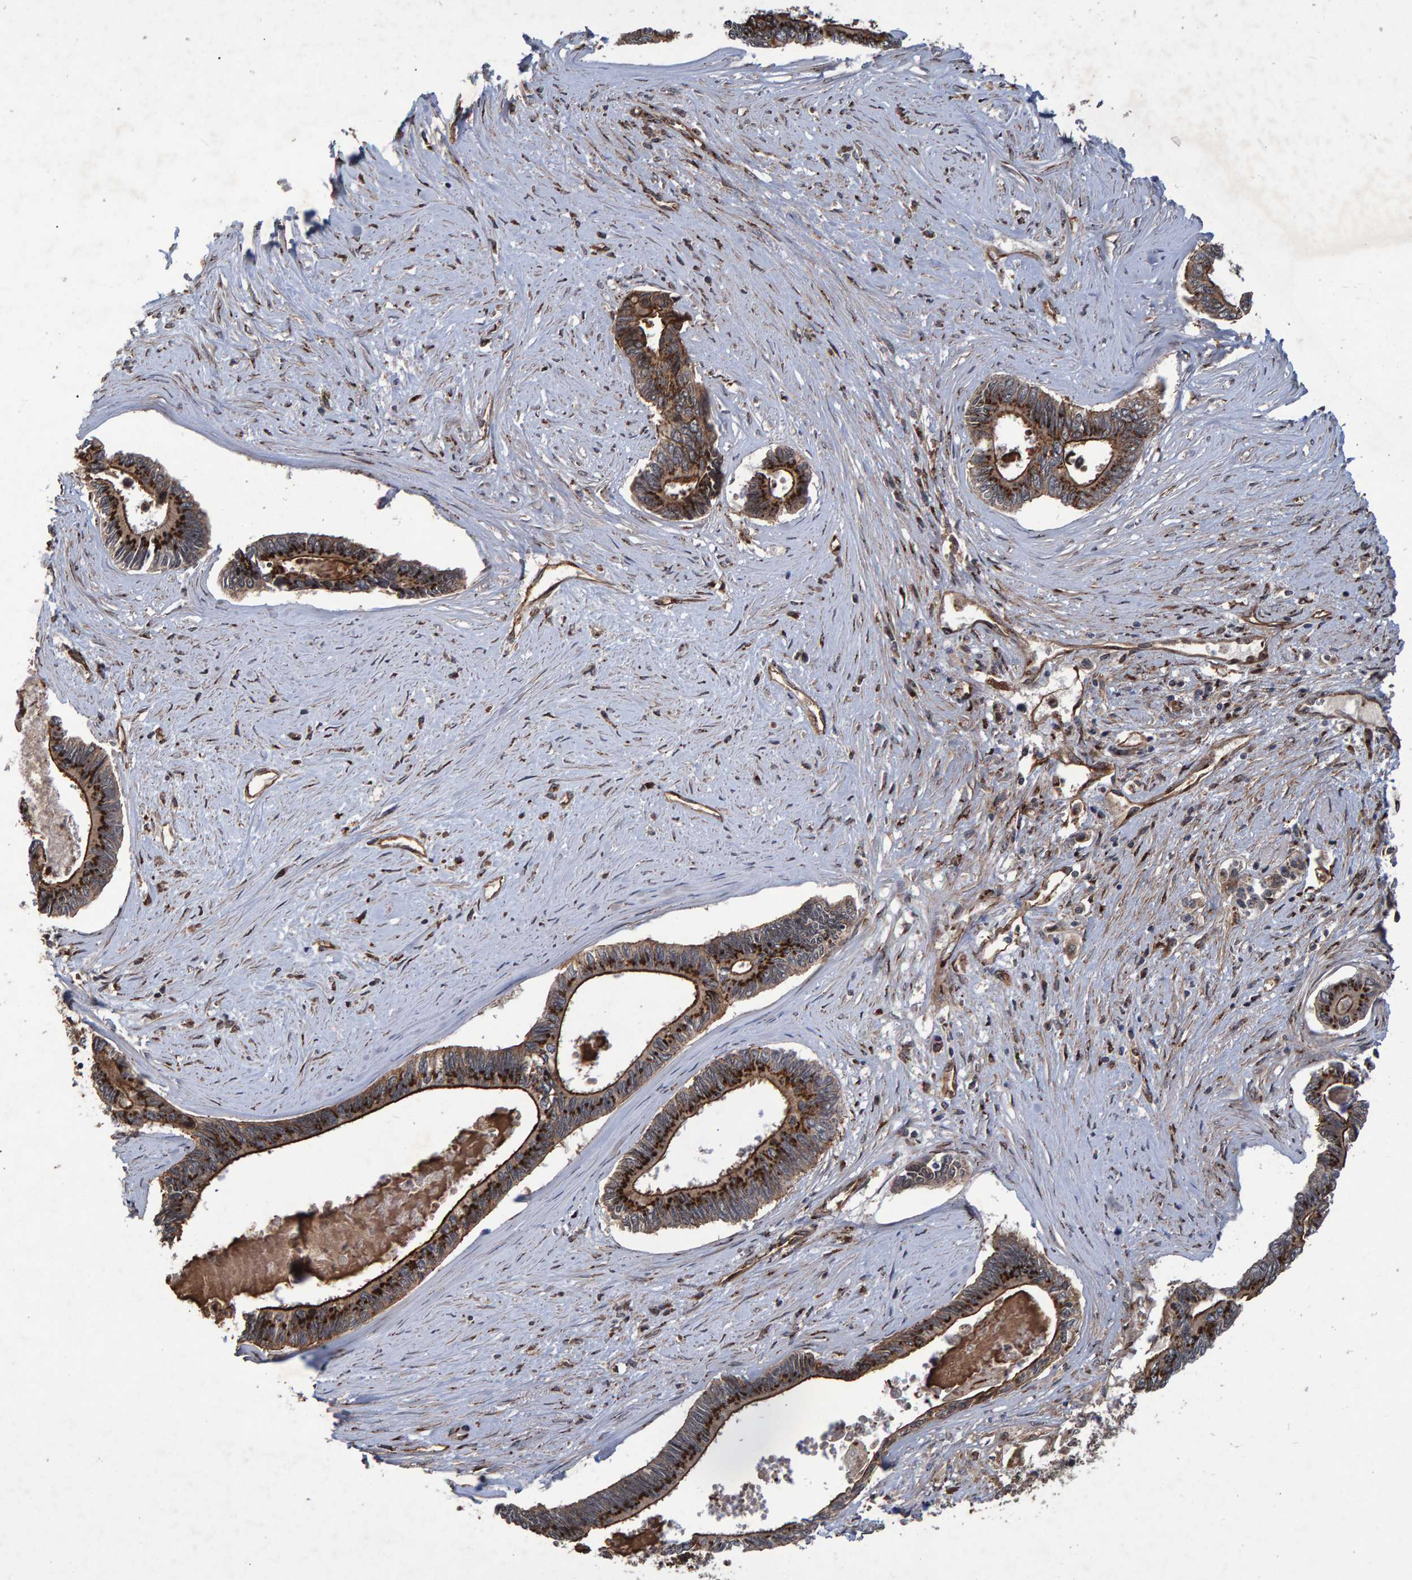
{"staining": {"intensity": "strong", "quantity": ">75%", "location": "cytoplasmic/membranous"}, "tissue": "pancreatic cancer", "cell_type": "Tumor cells", "image_type": "cancer", "snomed": [{"axis": "morphology", "description": "Adenocarcinoma, NOS"}, {"axis": "topography", "description": "Pancreas"}], "caption": "Immunohistochemistry photomicrograph of pancreatic cancer (adenocarcinoma) stained for a protein (brown), which demonstrates high levels of strong cytoplasmic/membranous positivity in approximately >75% of tumor cells.", "gene": "TRIM68", "patient": {"sex": "female", "age": 70}}